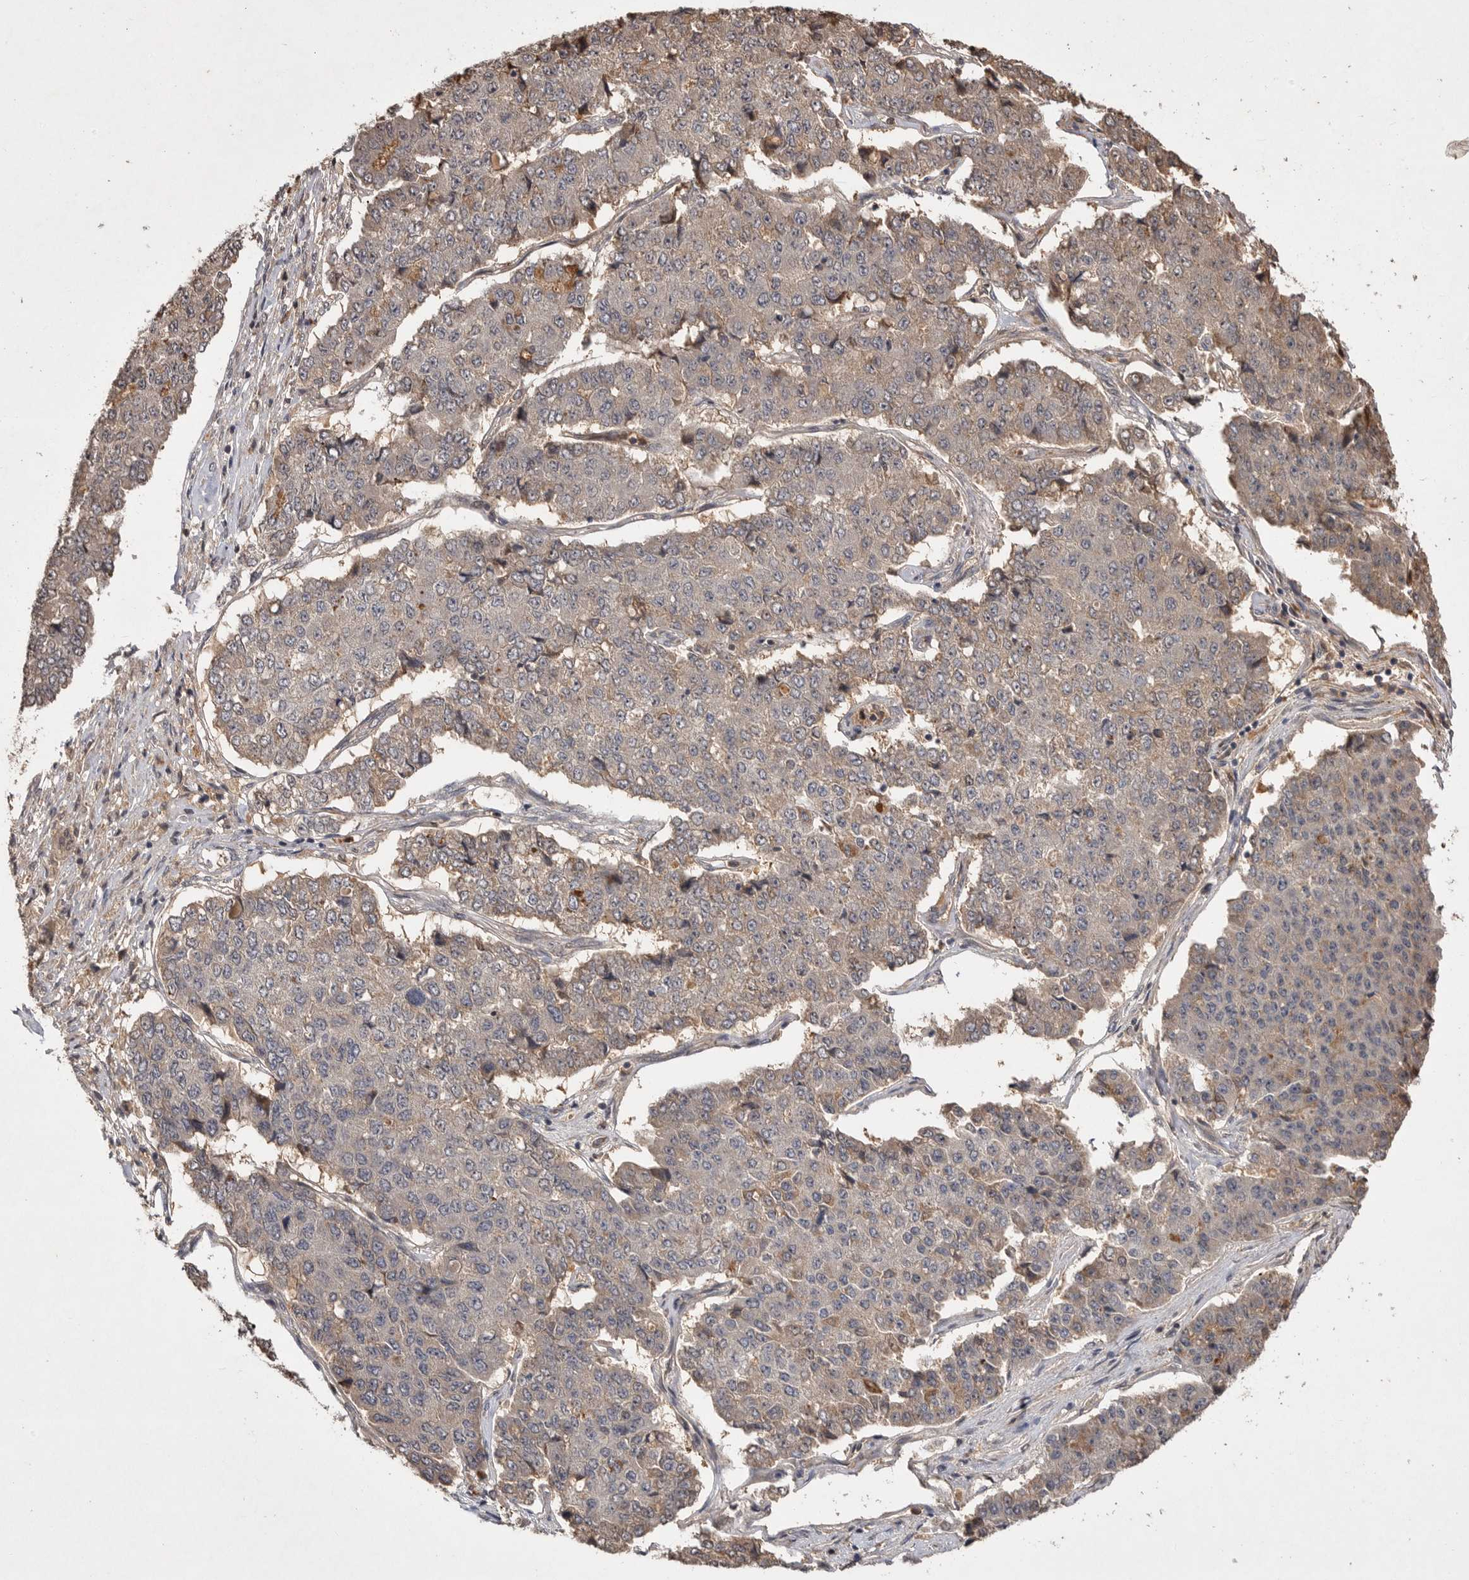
{"staining": {"intensity": "negative", "quantity": "none", "location": "none"}, "tissue": "pancreatic cancer", "cell_type": "Tumor cells", "image_type": "cancer", "snomed": [{"axis": "morphology", "description": "Adenocarcinoma, NOS"}, {"axis": "topography", "description": "Pancreas"}], "caption": "Protein analysis of pancreatic adenocarcinoma reveals no significant staining in tumor cells. (DAB (3,3'-diaminobenzidine) immunohistochemistry (IHC), high magnification).", "gene": "VN1R4", "patient": {"sex": "male", "age": 50}}